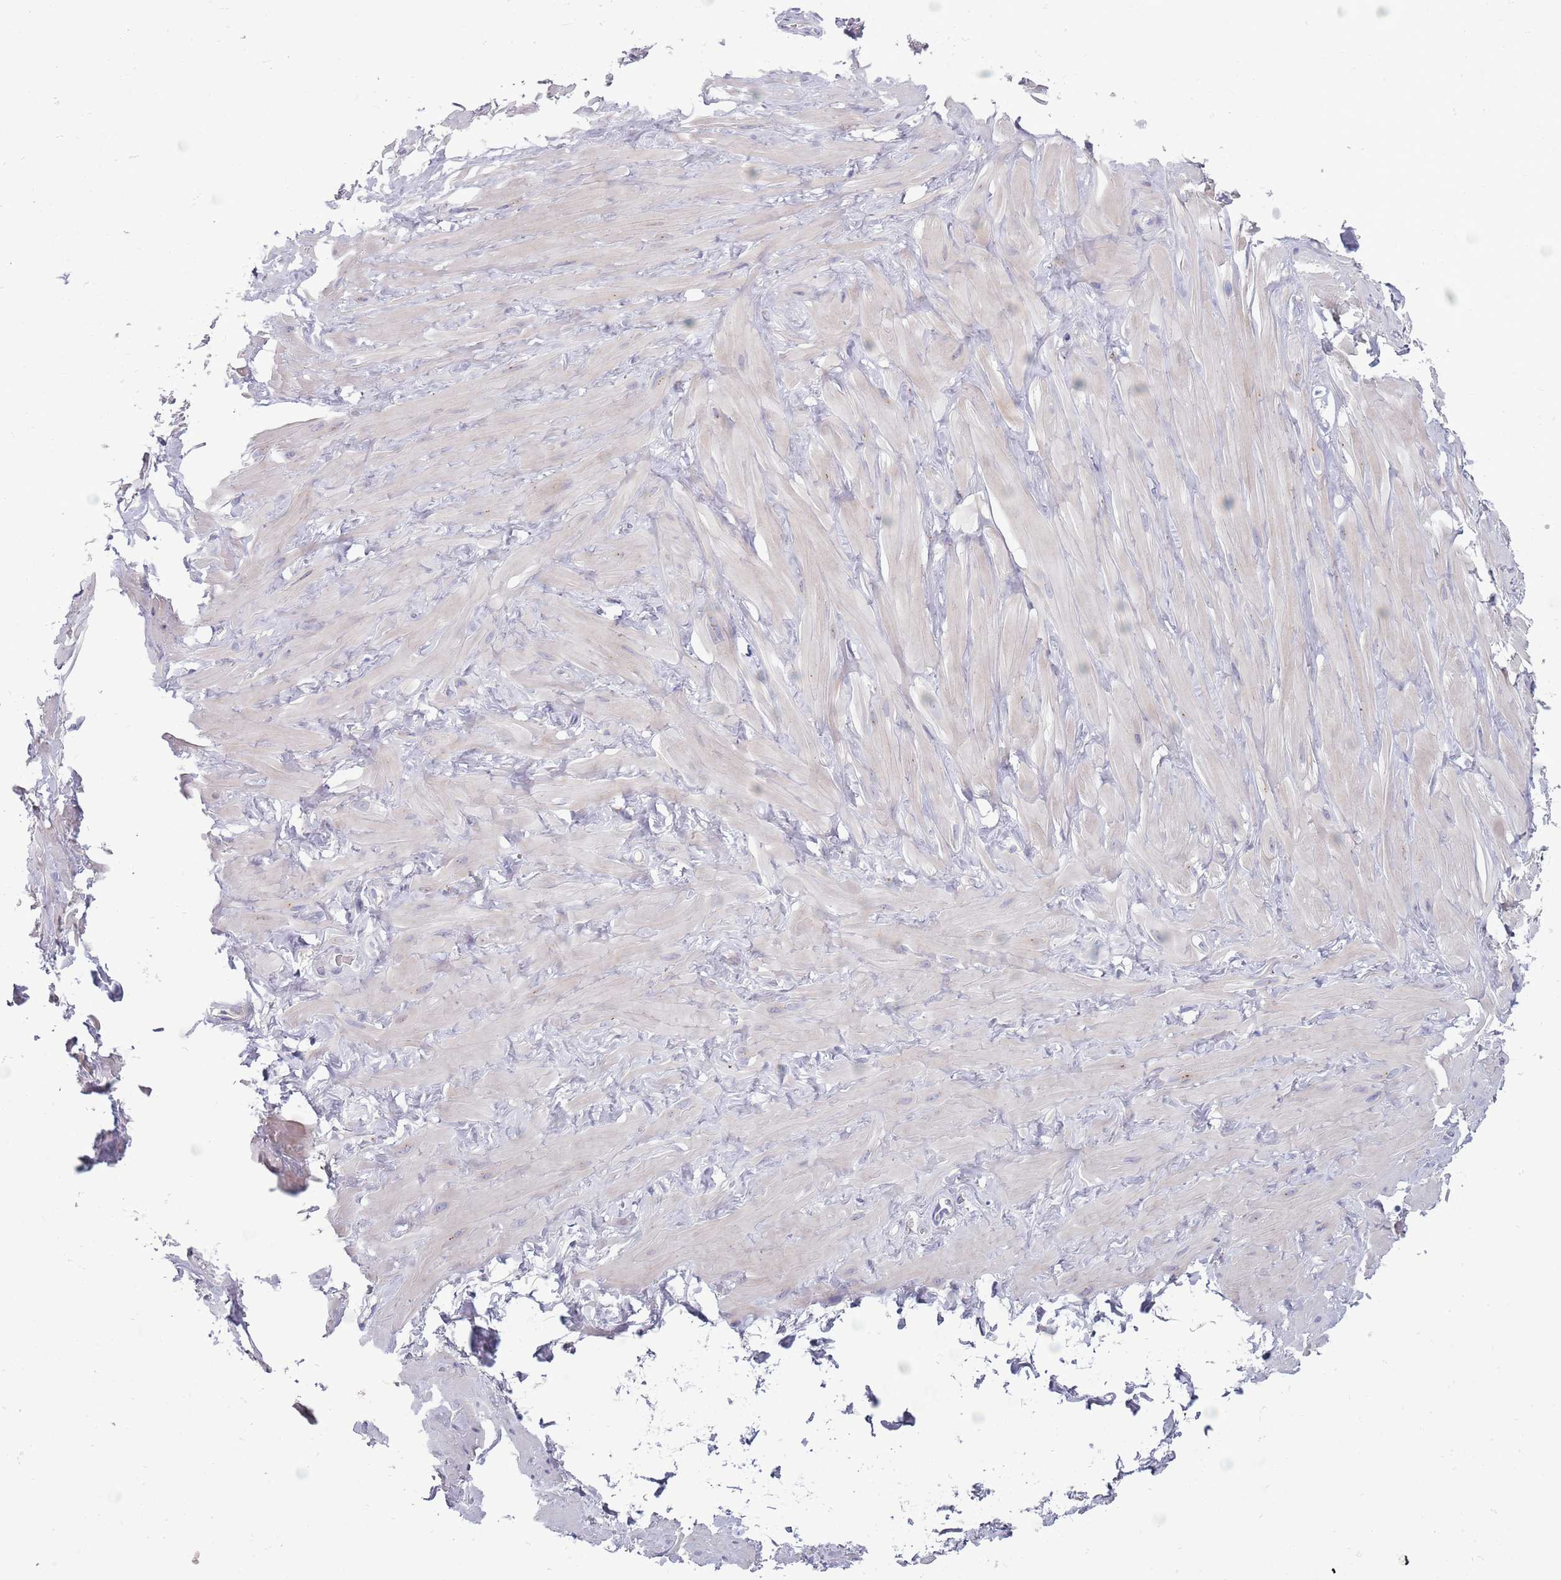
{"staining": {"intensity": "negative", "quantity": "none", "location": "none"}, "tissue": "adipose tissue", "cell_type": "Adipocytes", "image_type": "normal", "snomed": [{"axis": "morphology", "description": "Normal tissue, NOS"}, {"axis": "topography", "description": "Soft tissue"}, {"axis": "topography", "description": "Adipose tissue"}, {"axis": "topography", "description": "Vascular tissue"}, {"axis": "topography", "description": "Peripheral nerve tissue"}], "caption": "Immunohistochemistry of benign human adipose tissue shows no staining in adipocytes. (Brightfield microscopy of DAB immunohistochemistry (IHC) at high magnification).", "gene": "LTB", "patient": {"sex": "male", "age": 46}}